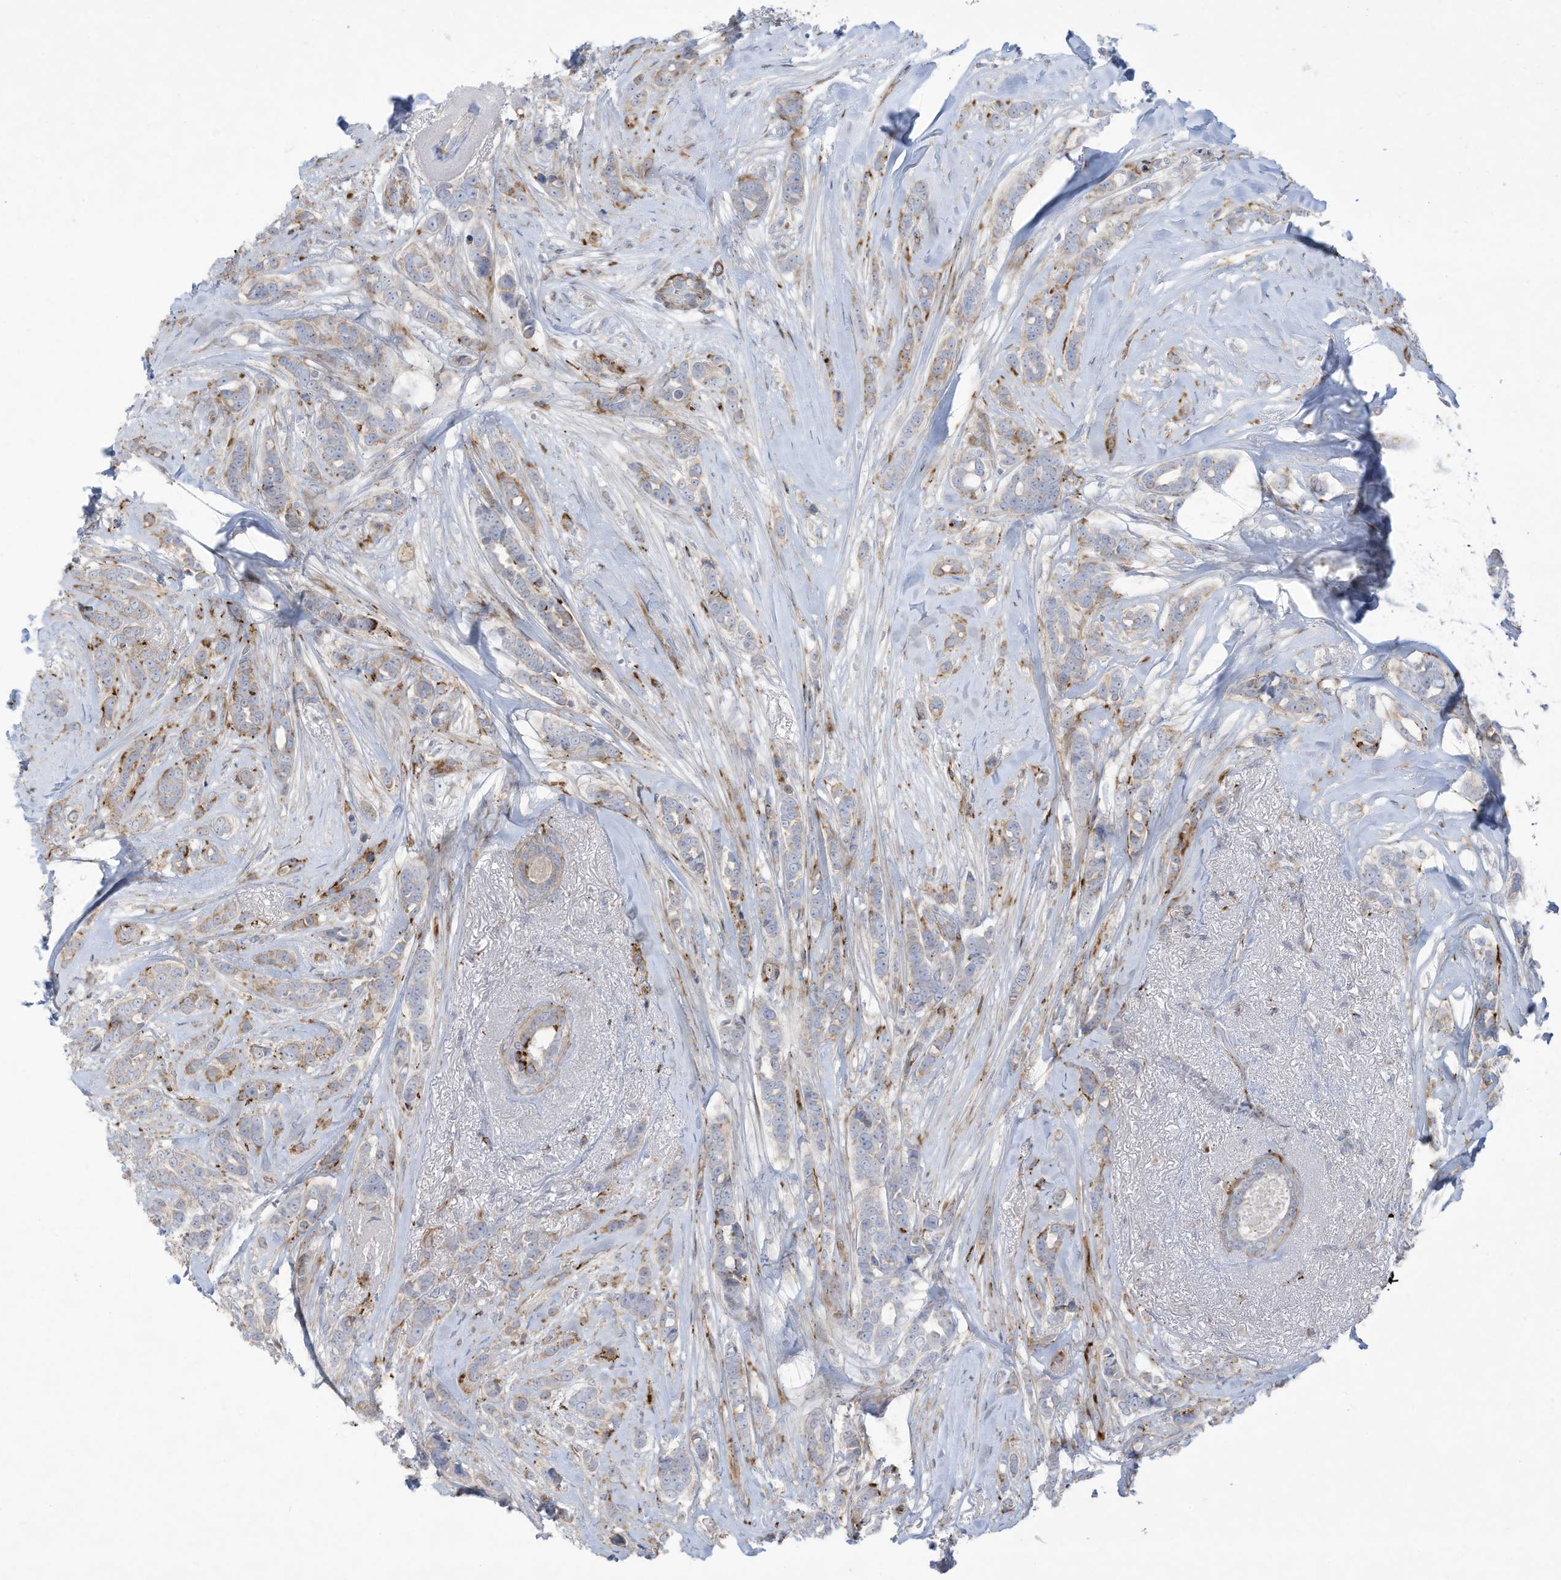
{"staining": {"intensity": "moderate", "quantity": "<25%", "location": "cytoplasmic/membranous"}, "tissue": "breast cancer", "cell_type": "Tumor cells", "image_type": "cancer", "snomed": [{"axis": "morphology", "description": "Lobular carcinoma"}, {"axis": "topography", "description": "Breast"}], "caption": "Breast cancer tissue displays moderate cytoplasmic/membranous expression in approximately <25% of tumor cells (DAB (3,3'-diaminobenzidine) IHC with brightfield microscopy, high magnification).", "gene": "THNSL2", "patient": {"sex": "female", "age": 51}}